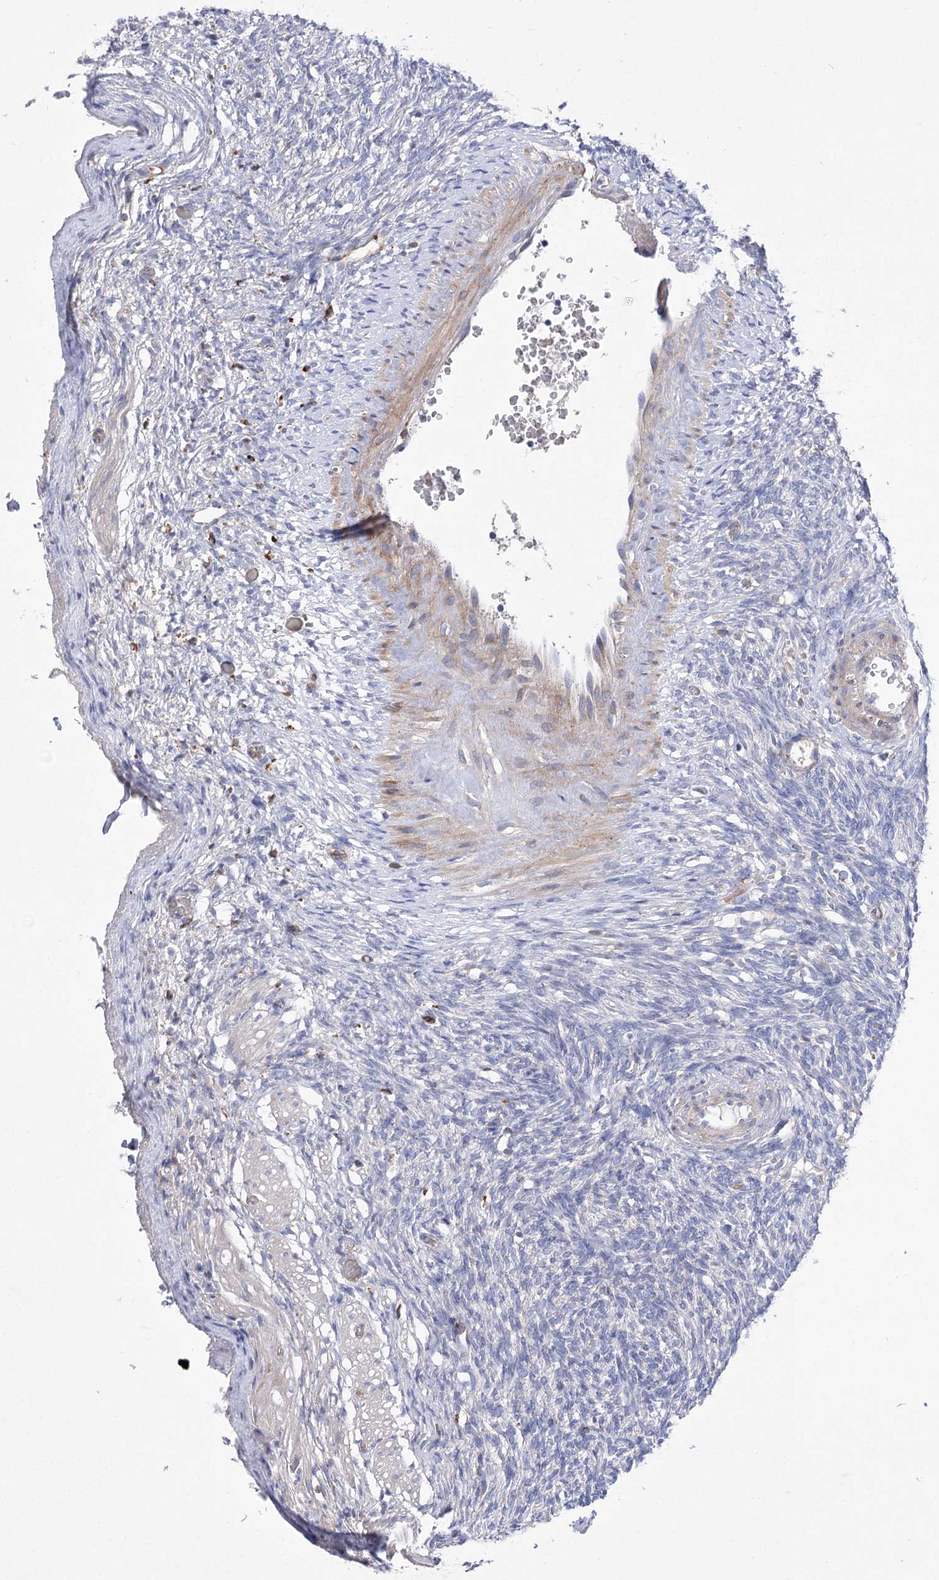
{"staining": {"intensity": "moderate", "quantity": "25%-75%", "location": "cytoplasmic/membranous"}, "tissue": "ovary", "cell_type": "Follicle cells", "image_type": "normal", "snomed": [{"axis": "morphology", "description": "Normal tissue, NOS"}, {"axis": "topography", "description": "Ovary"}], "caption": "IHC micrograph of benign ovary: ovary stained using immunohistochemistry (IHC) demonstrates medium levels of moderate protein expression localized specifically in the cytoplasmic/membranous of follicle cells, appearing as a cytoplasmic/membranous brown color.", "gene": "COX15", "patient": {"sex": "female", "age": 34}}